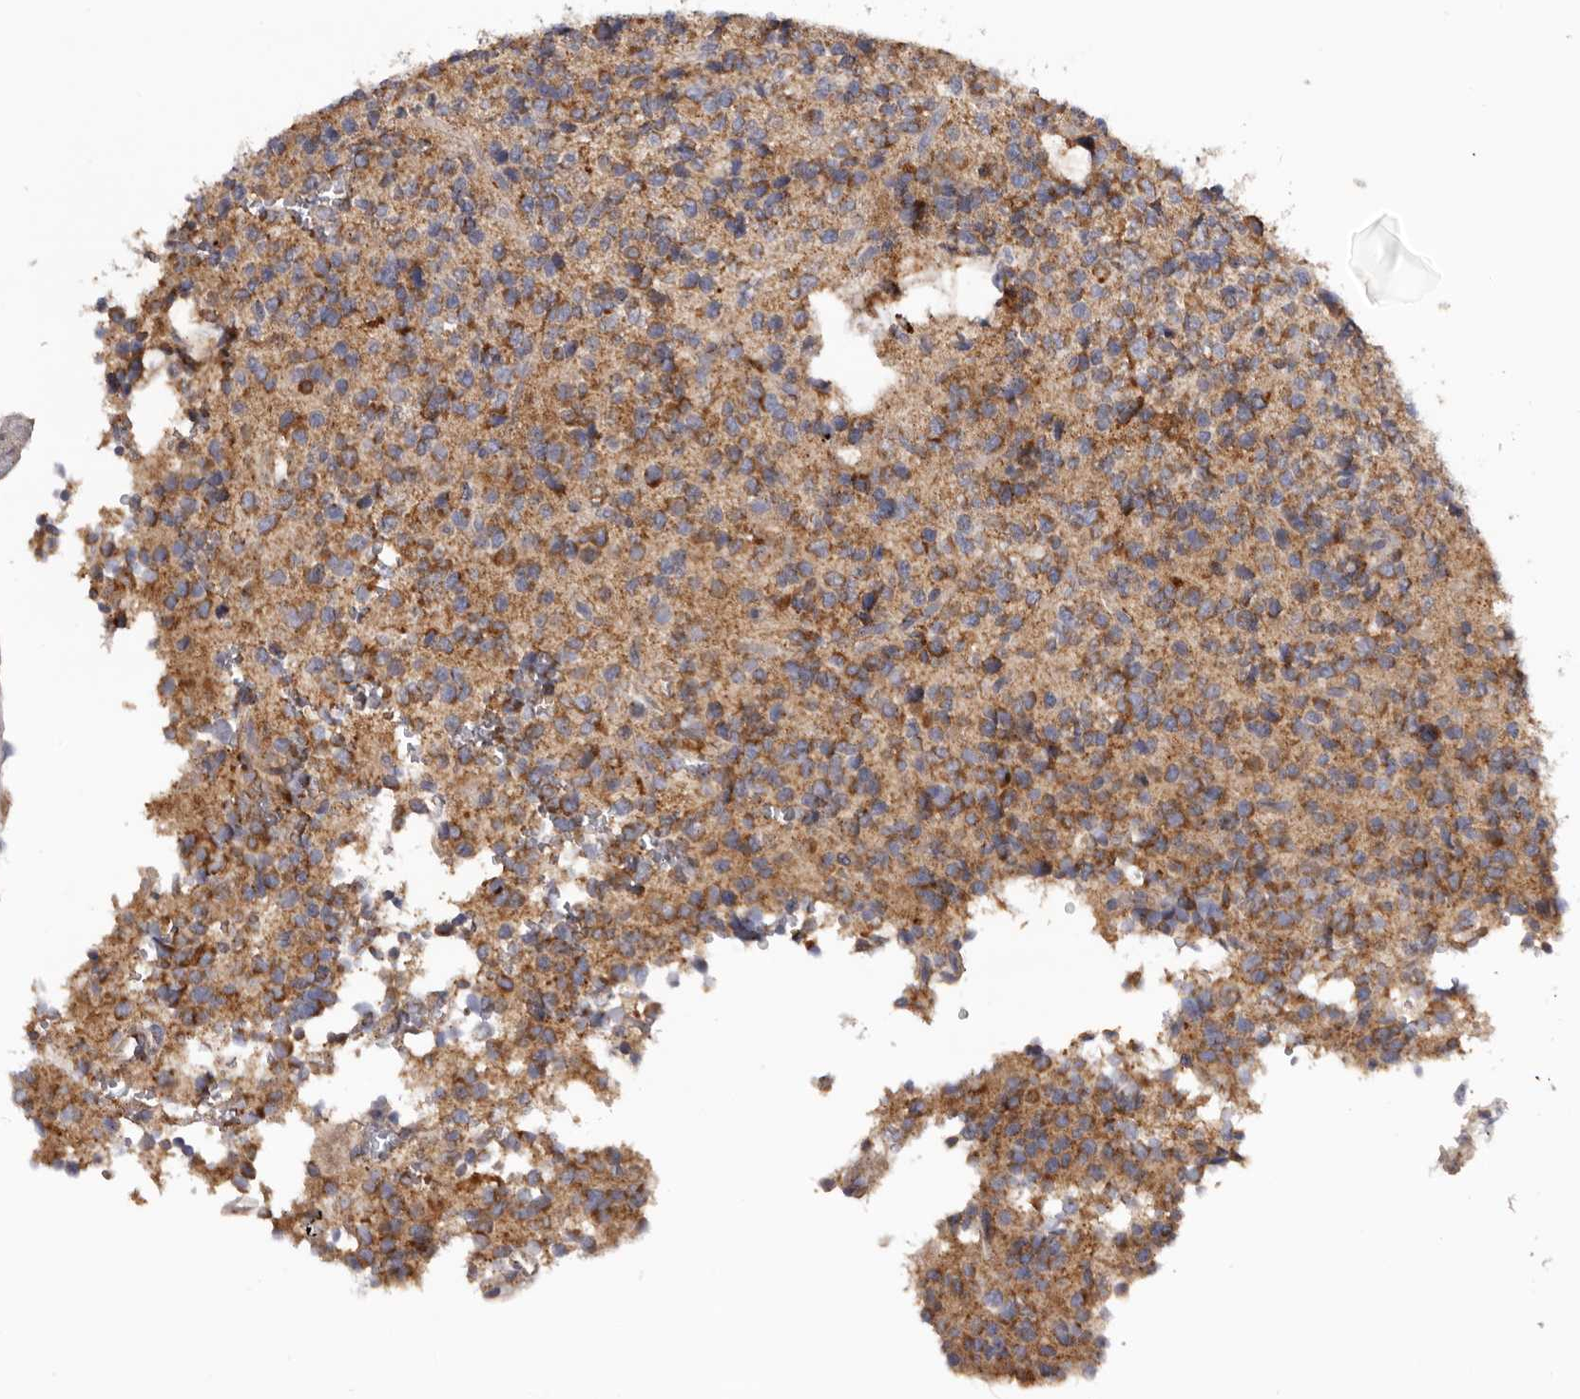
{"staining": {"intensity": "moderate", "quantity": ">75%", "location": "cytoplasmic/membranous"}, "tissue": "glioma", "cell_type": "Tumor cells", "image_type": "cancer", "snomed": [{"axis": "morphology", "description": "Glioma, malignant, High grade"}, {"axis": "topography", "description": "Brain"}], "caption": "Protein analysis of malignant high-grade glioma tissue demonstrates moderate cytoplasmic/membranous expression in approximately >75% of tumor cells. (DAB IHC with brightfield microscopy, high magnification).", "gene": "MECR", "patient": {"sex": "female", "age": 62}}